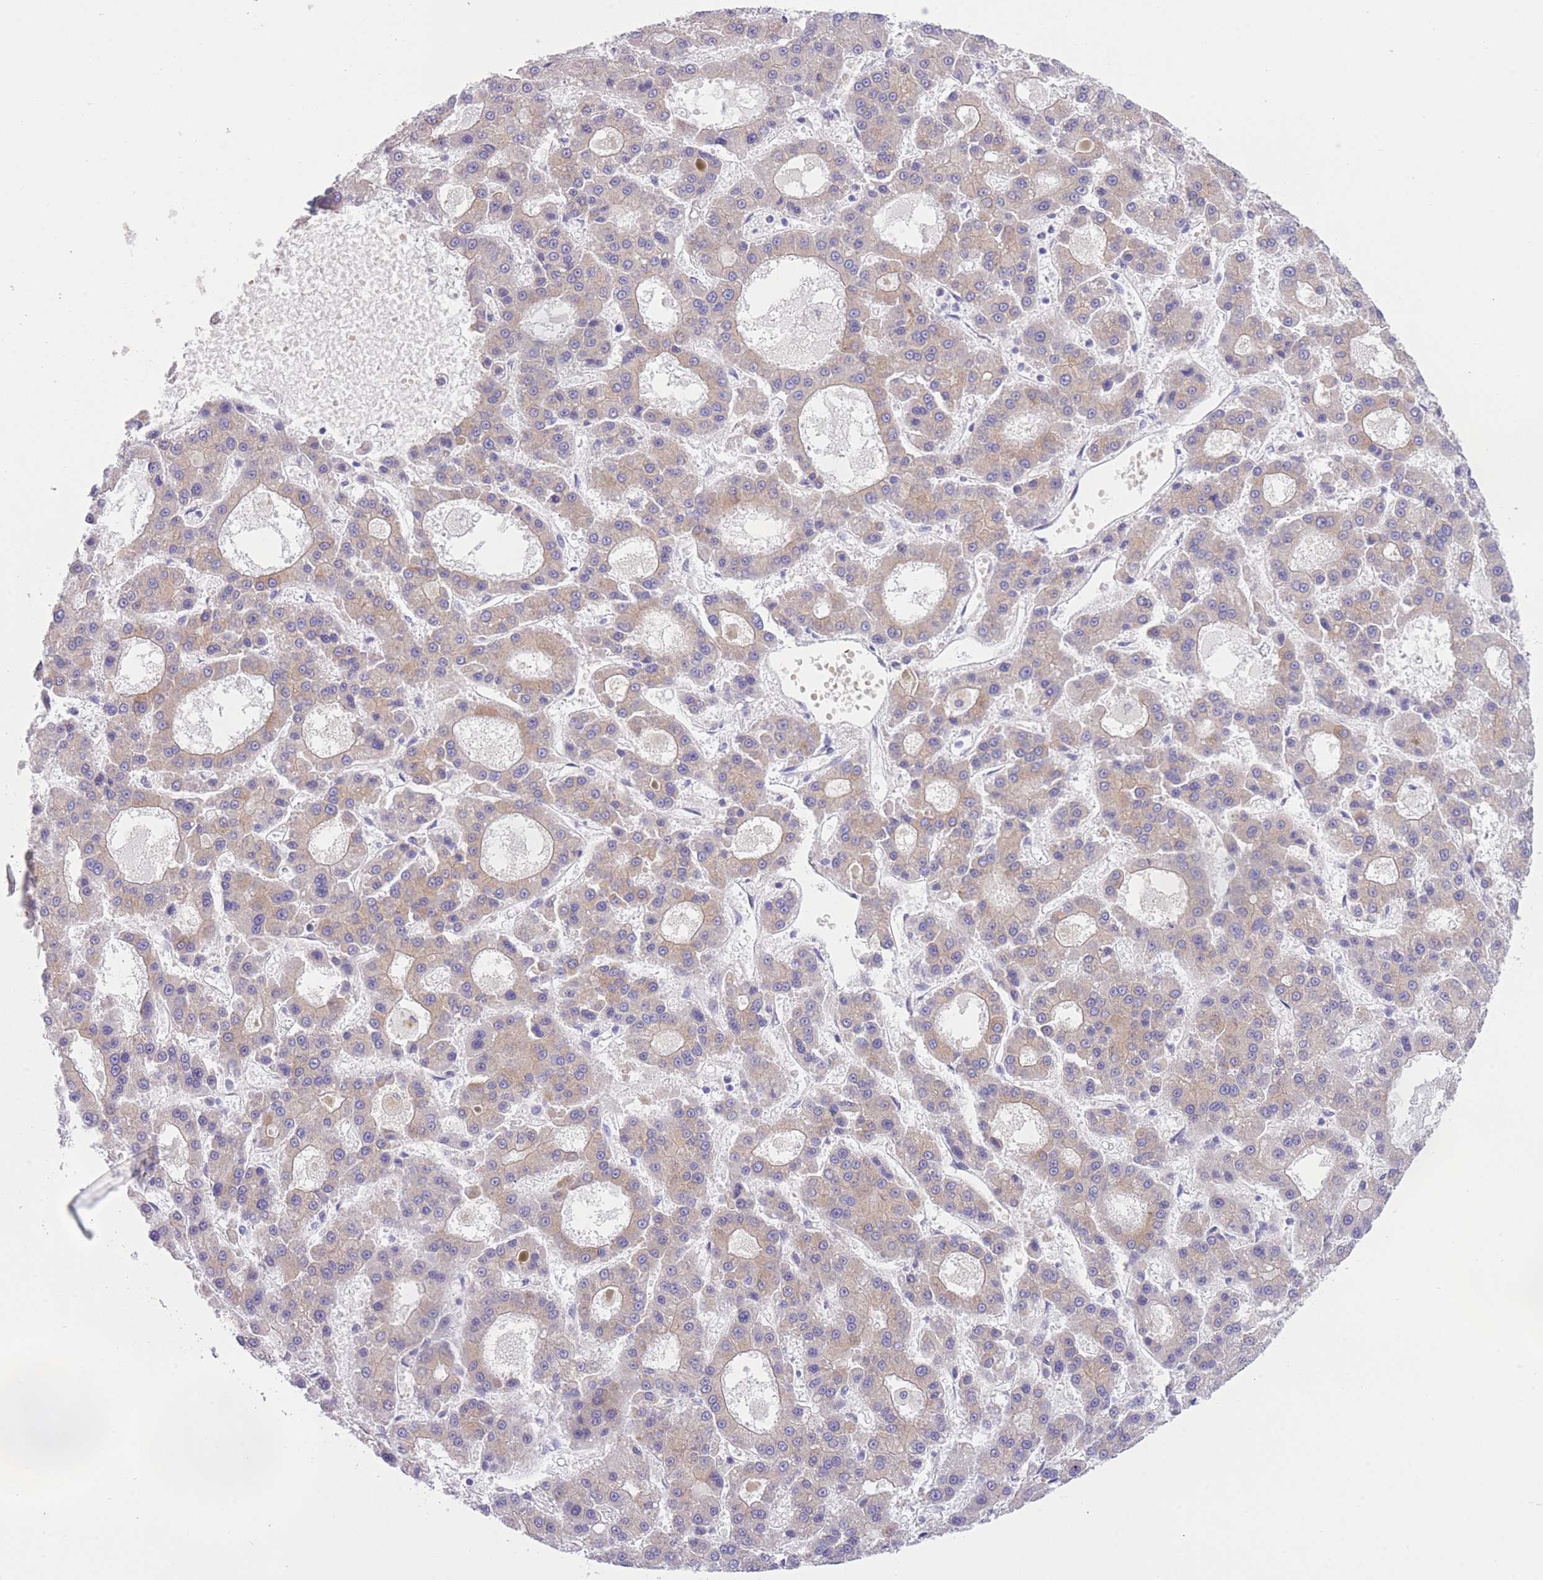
{"staining": {"intensity": "weak", "quantity": "25%-75%", "location": "cytoplasmic/membranous"}, "tissue": "liver cancer", "cell_type": "Tumor cells", "image_type": "cancer", "snomed": [{"axis": "morphology", "description": "Carcinoma, Hepatocellular, NOS"}, {"axis": "topography", "description": "Liver"}], "caption": "A high-resolution histopathology image shows immunohistochemistry (IHC) staining of hepatocellular carcinoma (liver), which displays weak cytoplasmic/membranous expression in about 25%-75% of tumor cells.", "gene": "WWOX", "patient": {"sex": "male", "age": 70}}